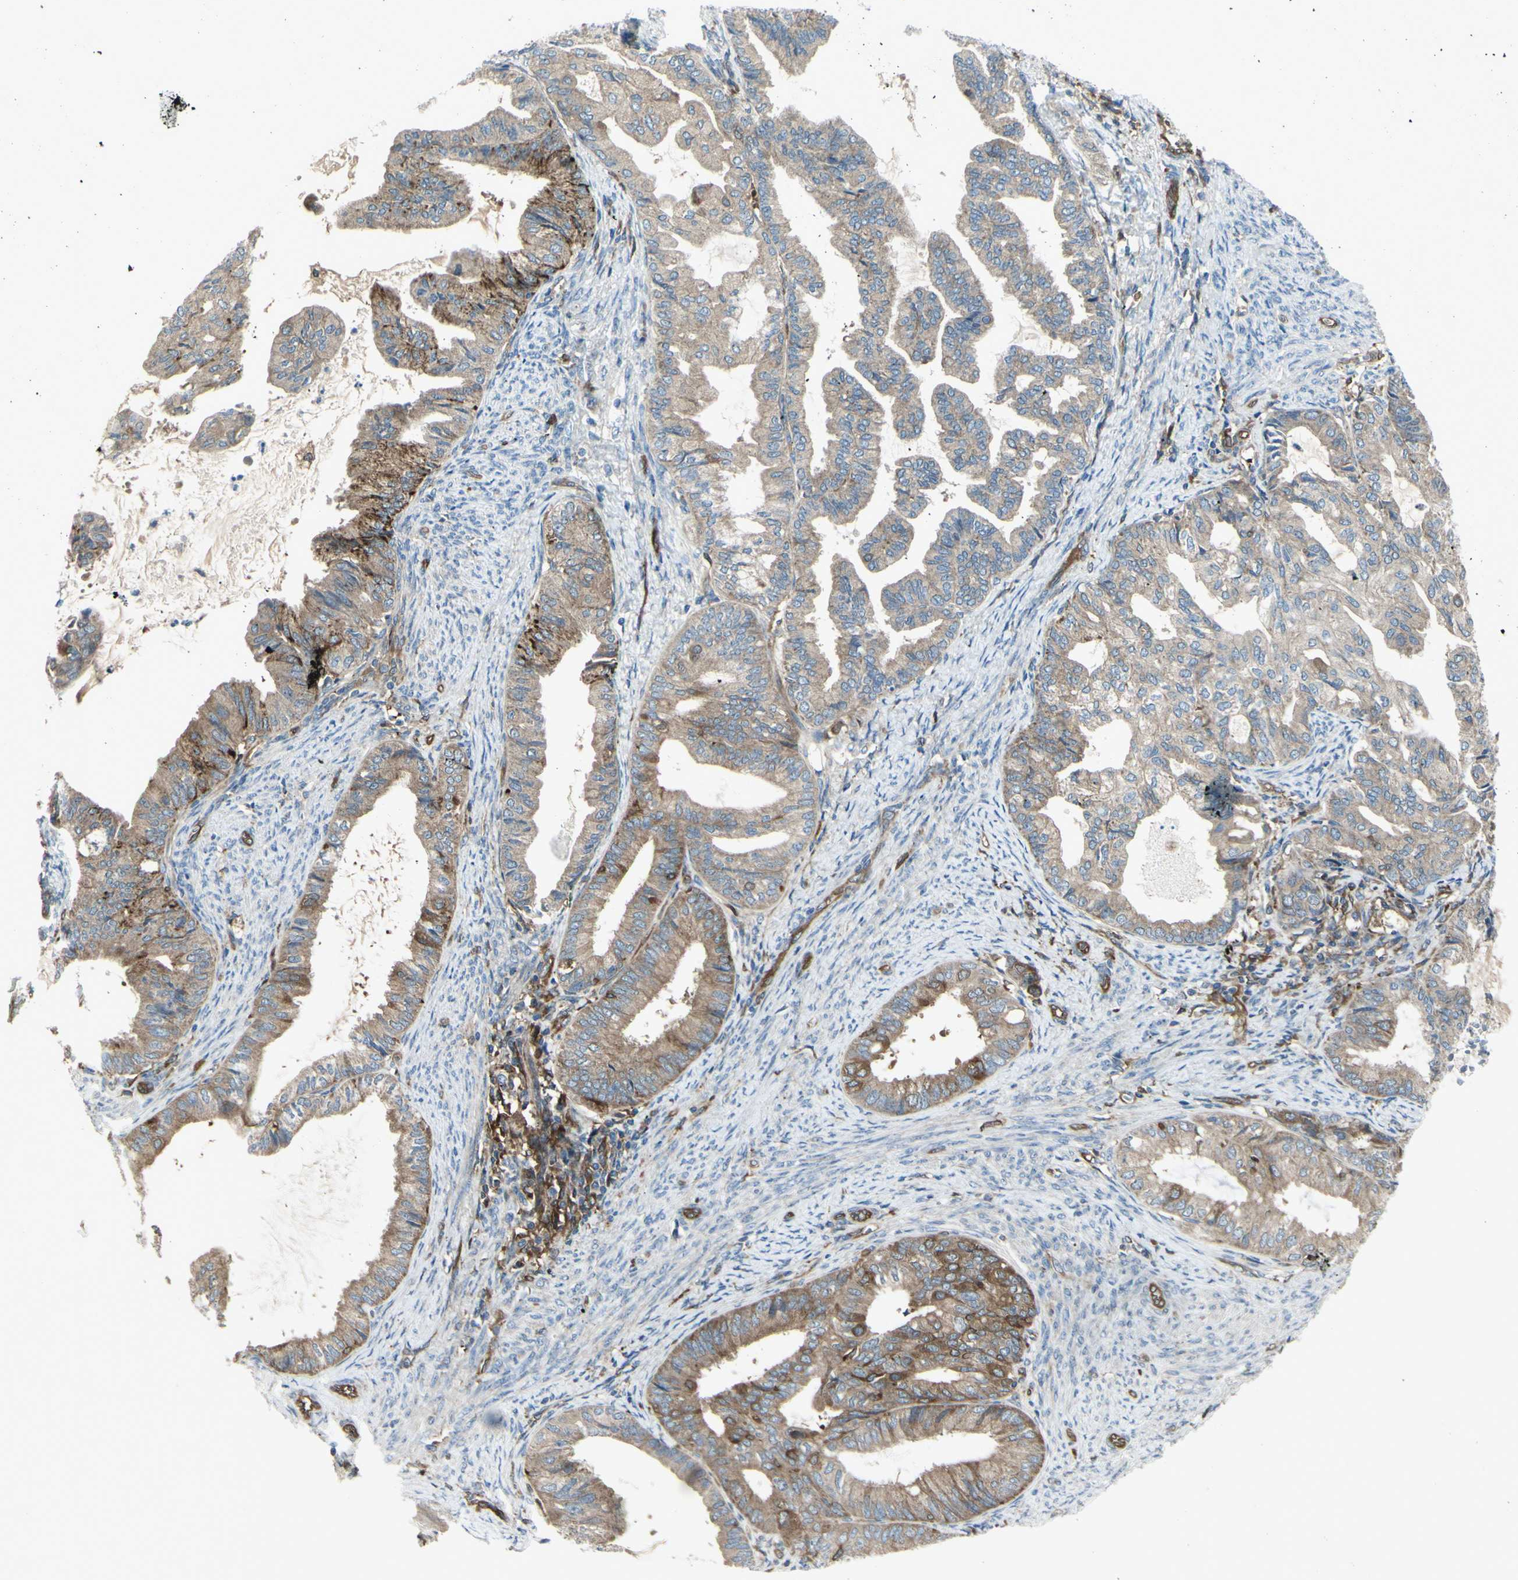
{"staining": {"intensity": "weak", "quantity": ">75%", "location": "cytoplasmic/membranous"}, "tissue": "endometrial cancer", "cell_type": "Tumor cells", "image_type": "cancer", "snomed": [{"axis": "morphology", "description": "Adenocarcinoma, NOS"}, {"axis": "topography", "description": "Endometrium"}], "caption": "Immunohistochemistry (IHC) of human adenocarcinoma (endometrial) reveals low levels of weak cytoplasmic/membranous positivity in approximately >75% of tumor cells.", "gene": "IGSF9B", "patient": {"sex": "female", "age": 86}}